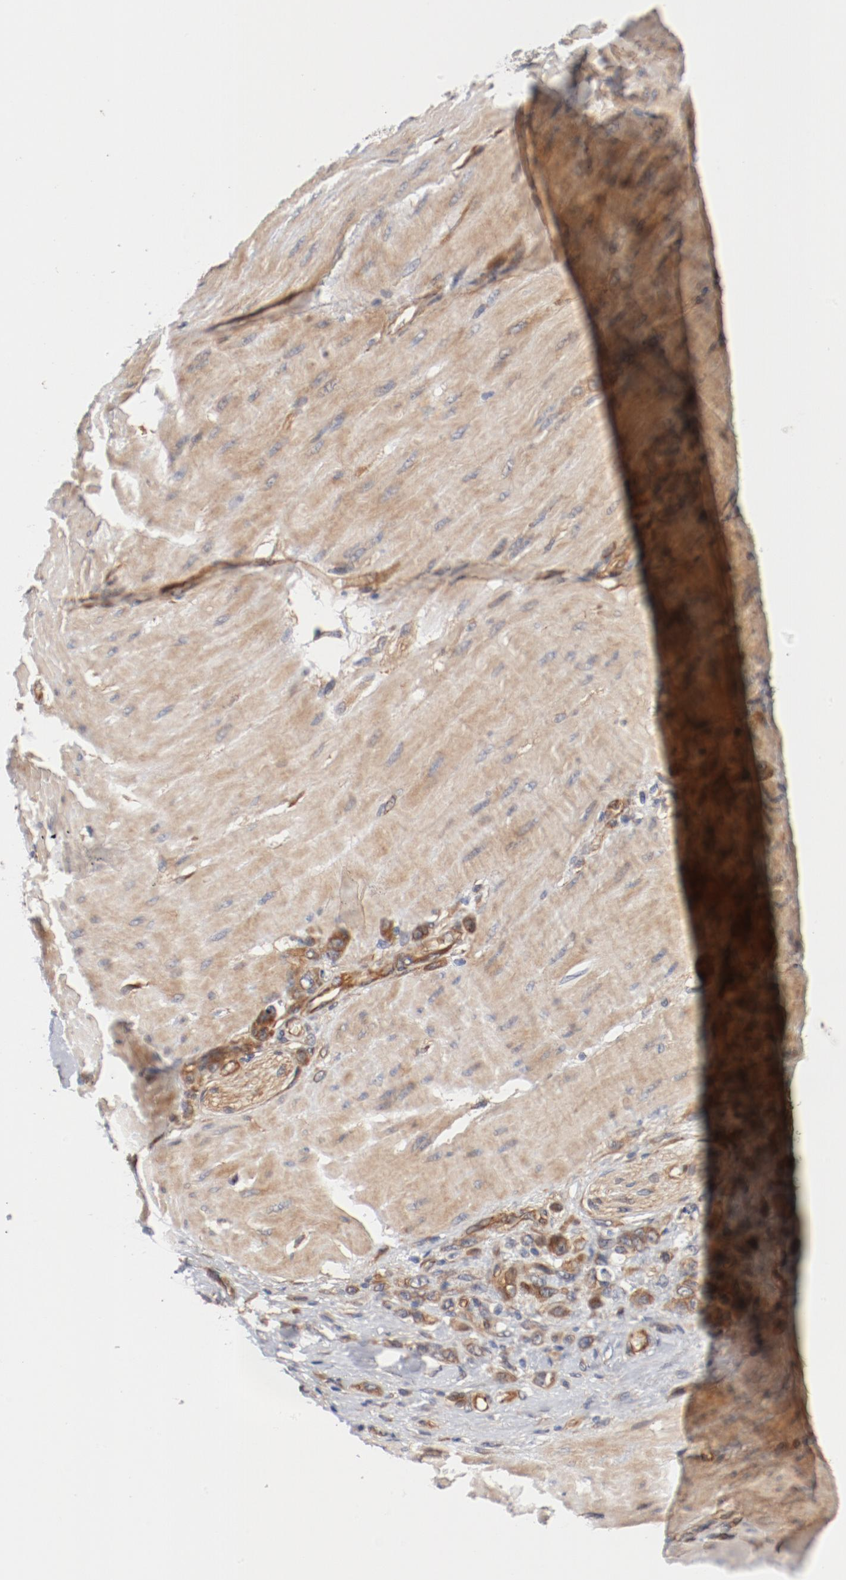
{"staining": {"intensity": "moderate", "quantity": ">75%", "location": "cytoplasmic/membranous"}, "tissue": "stomach cancer", "cell_type": "Tumor cells", "image_type": "cancer", "snomed": [{"axis": "morphology", "description": "Normal tissue, NOS"}, {"axis": "morphology", "description": "Adenocarcinoma, NOS"}, {"axis": "topography", "description": "Stomach"}], "caption": "Adenocarcinoma (stomach) stained with DAB (3,3'-diaminobenzidine) immunohistochemistry (IHC) reveals medium levels of moderate cytoplasmic/membranous staining in about >75% of tumor cells.", "gene": "PITPNM2", "patient": {"sex": "male", "age": 82}}